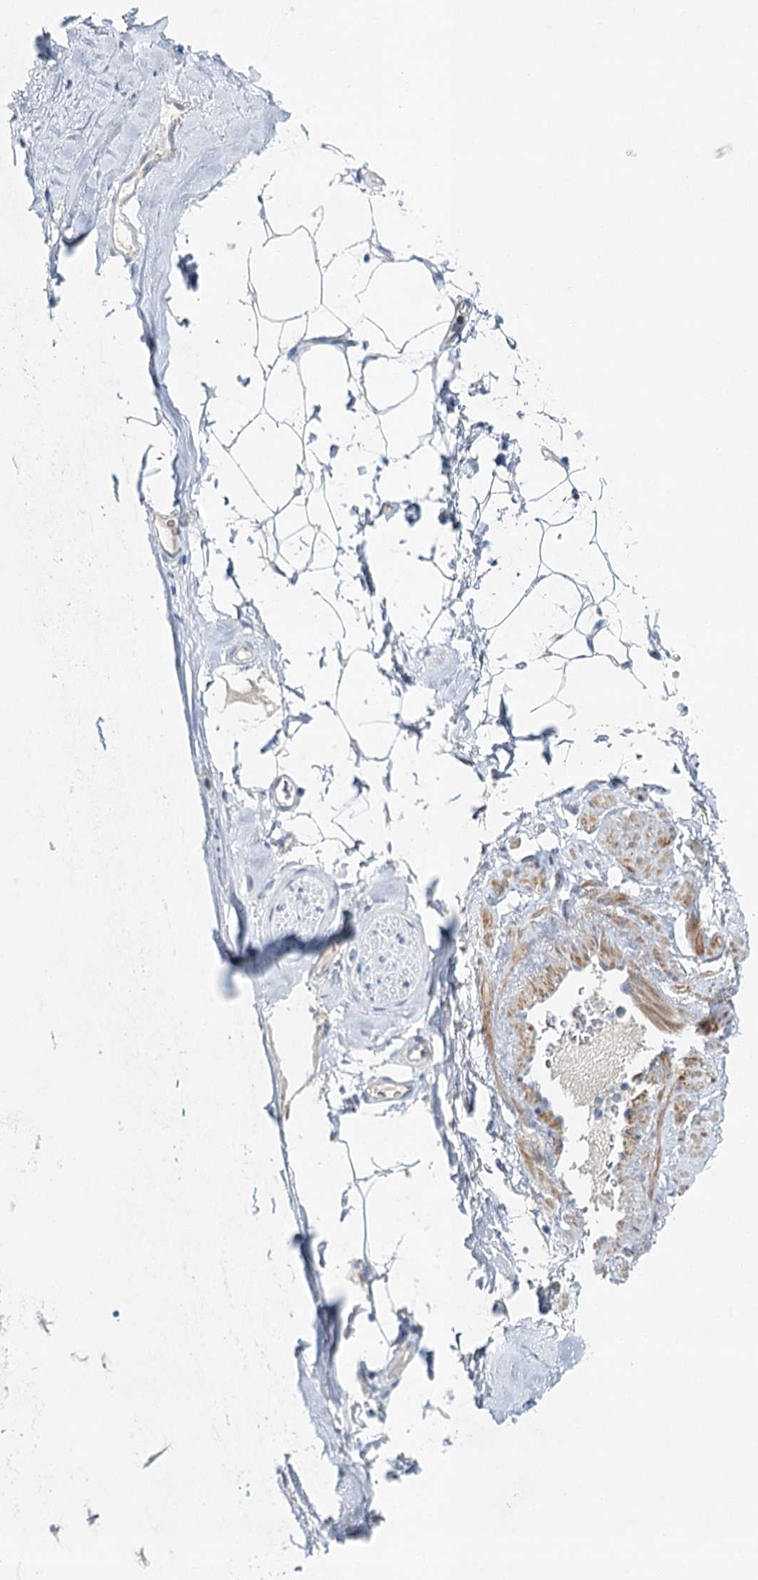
{"staining": {"intensity": "negative", "quantity": "none", "location": "none"}, "tissue": "adipose tissue", "cell_type": "Adipocytes", "image_type": "normal", "snomed": [{"axis": "morphology", "description": "Normal tissue, NOS"}, {"axis": "topography", "description": "Cartilage tissue"}, {"axis": "topography", "description": "Bronchus"}], "caption": "This image is of unremarkable adipose tissue stained with immunohistochemistry to label a protein in brown with the nuclei are counter-stained blue. There is no positivity in adipocytes. (Immunohistochemistry, brightfield microscopy, high magnification).", "gene": "RBM43", "patient": {"sex": "female", "age": 73}}